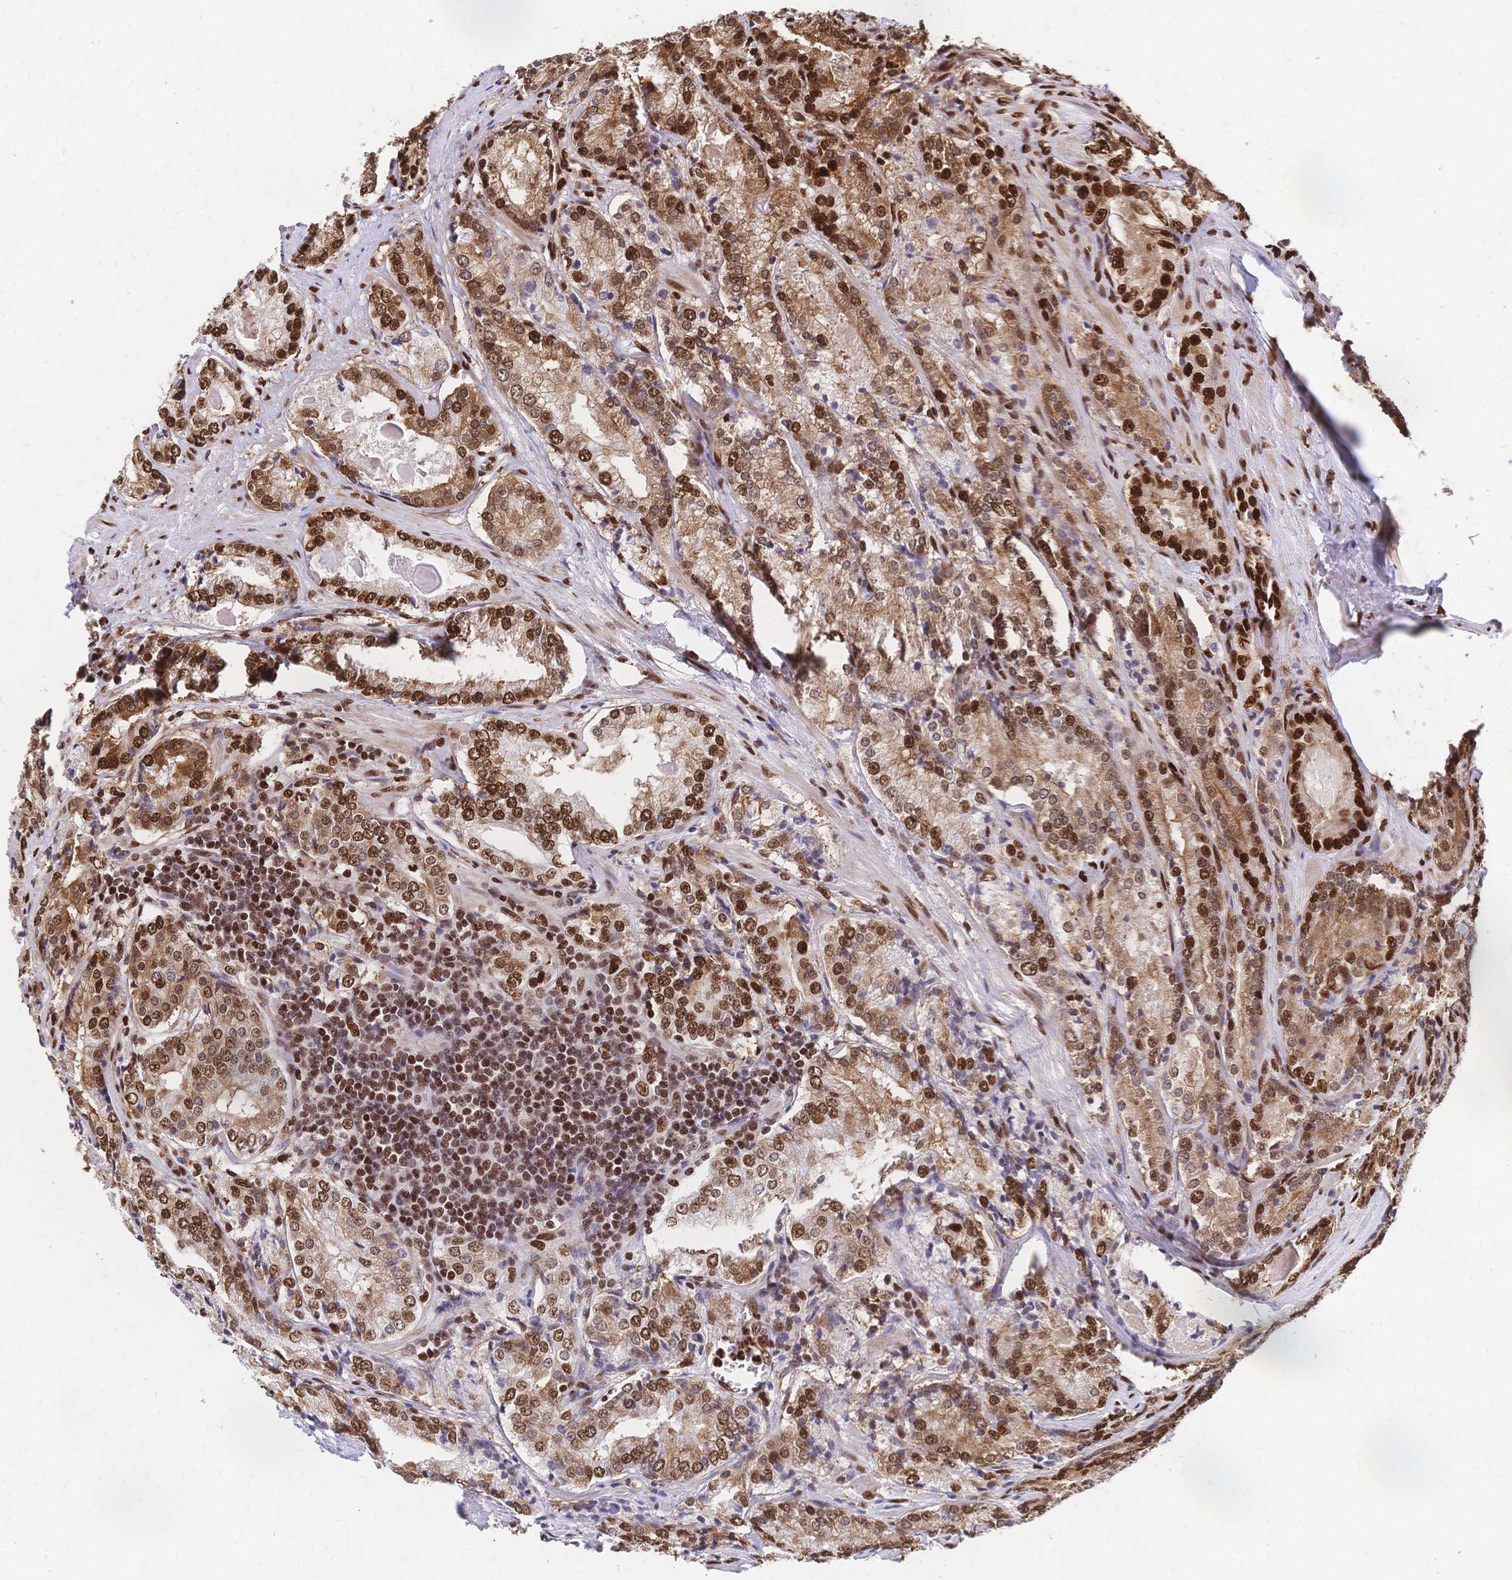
{"staining": {"intensity": "moderate", "quantity": ">75%", "location": "cytoplasmic/membranous,nuclear"}, "tissue": "prostate cancer", "cell_type": "Tumor cells", "image_type": "cancer", "snomed": [{"axis": "morphology", "description": "Adenocarcinoma, NOS"}, {"axis": "morphology", "description": "Adenocarcinoma, Low grade"}, {"axis": "topography", "description": "Prostate"}], "caption": "Brown immunohistochemical staining in human prostate cancer reveals moderate cytoplasmic/membranous and nuclear staining in about >75% of tumor cells. (Stains: DAB in brown, nuclei in blue, Microscopy: brightfield microscopy at high magnification).", "gene": "HDGF", "patient": {"sex": "male", "age": 68}}